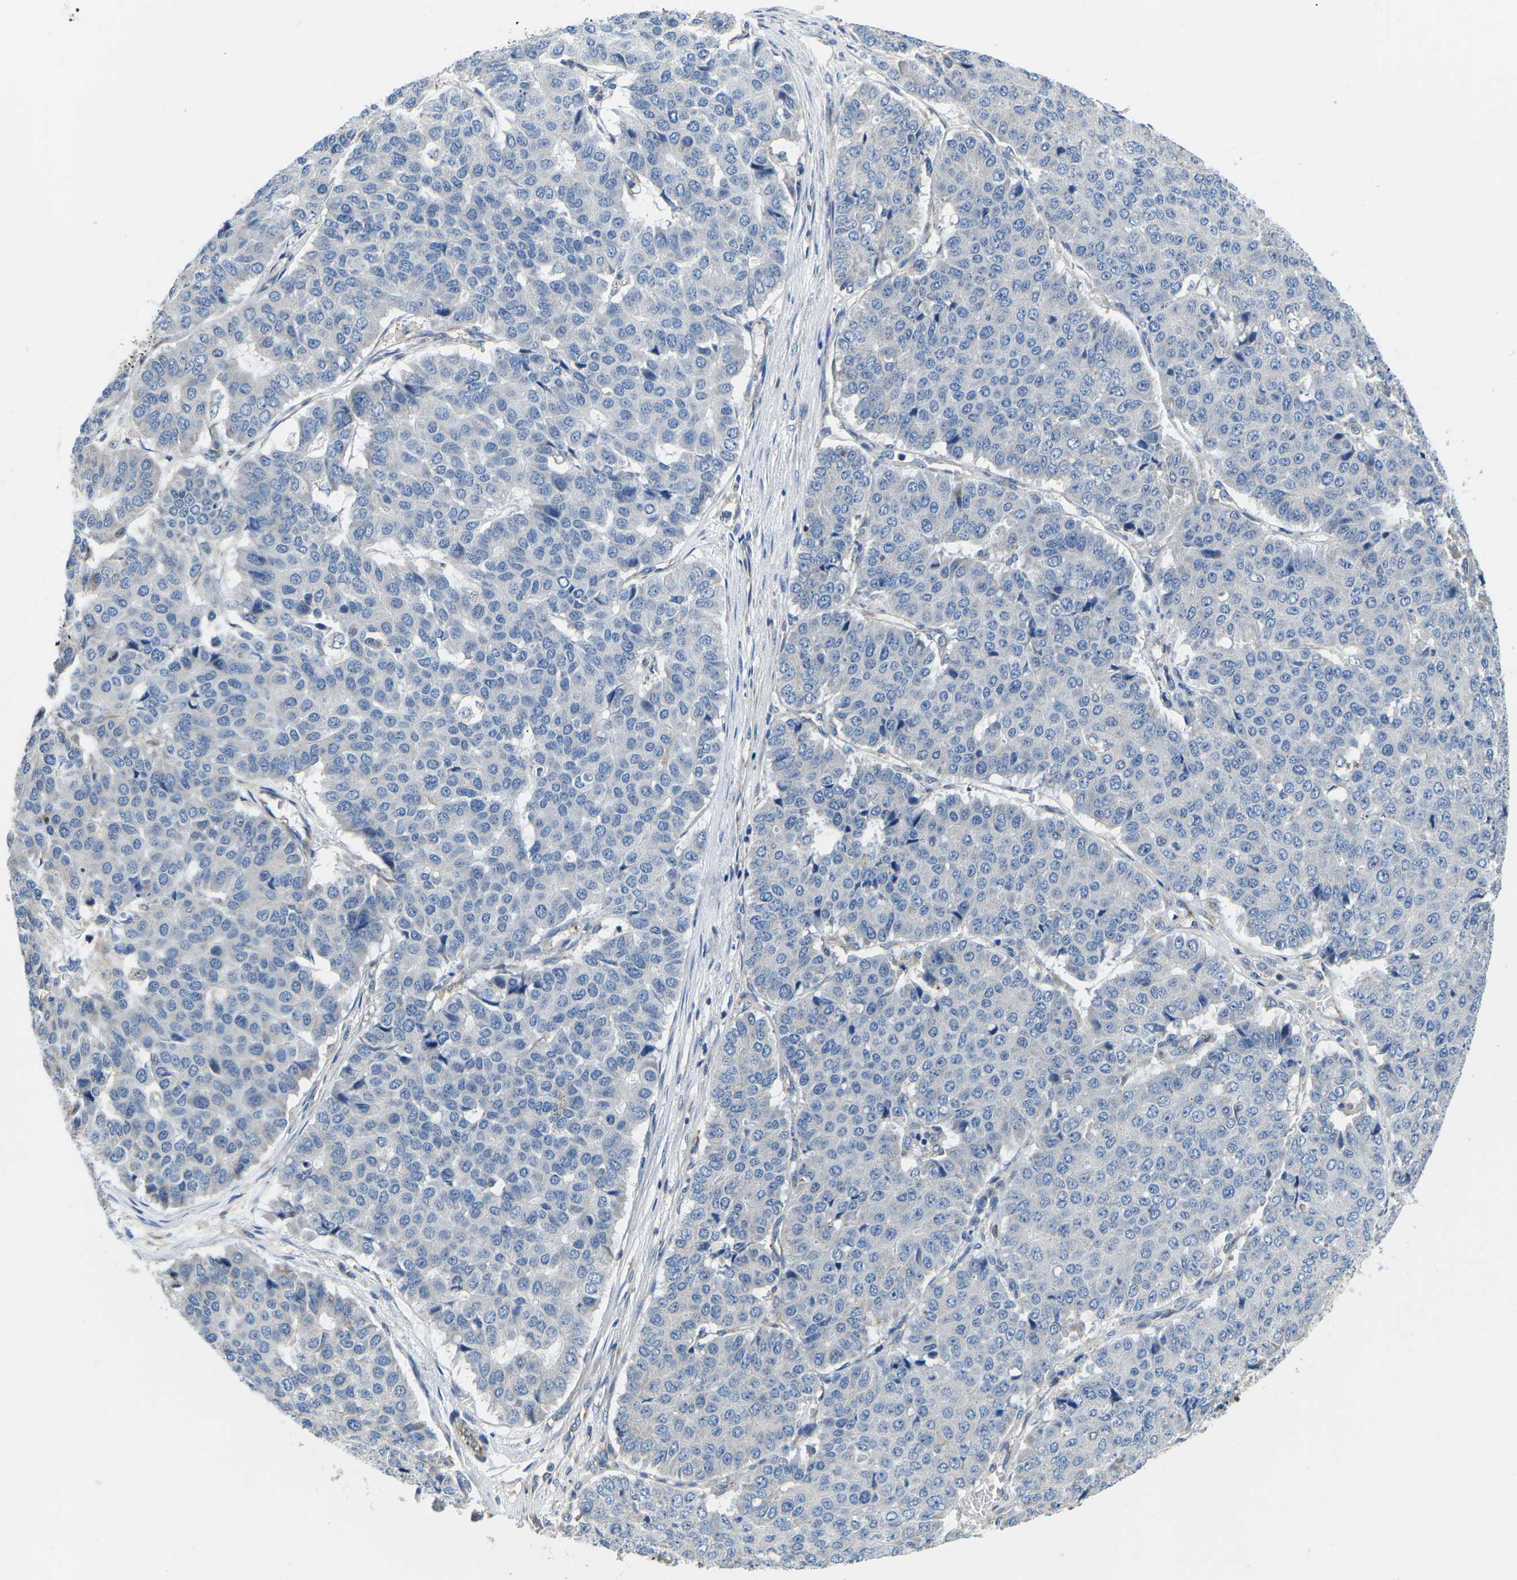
{"staining": {"intensity": "negative", "quantity": "none", "location": "none"}, "tissue": "pancreatic cancer", "cell_type": "Tumor cells", "image_type": "cancer", "snomed": [{"axis": "morphology", "description": "Adenocarcinoma, NOS"}, {"axis": "topography", "description": "Pancreas"}], "caption": "Tumor cells show no significant protein positivity in pancreatic adenocarcinoma.", "gene": "TMEFF2", "patient": {"sex": "male", "age": 50}}